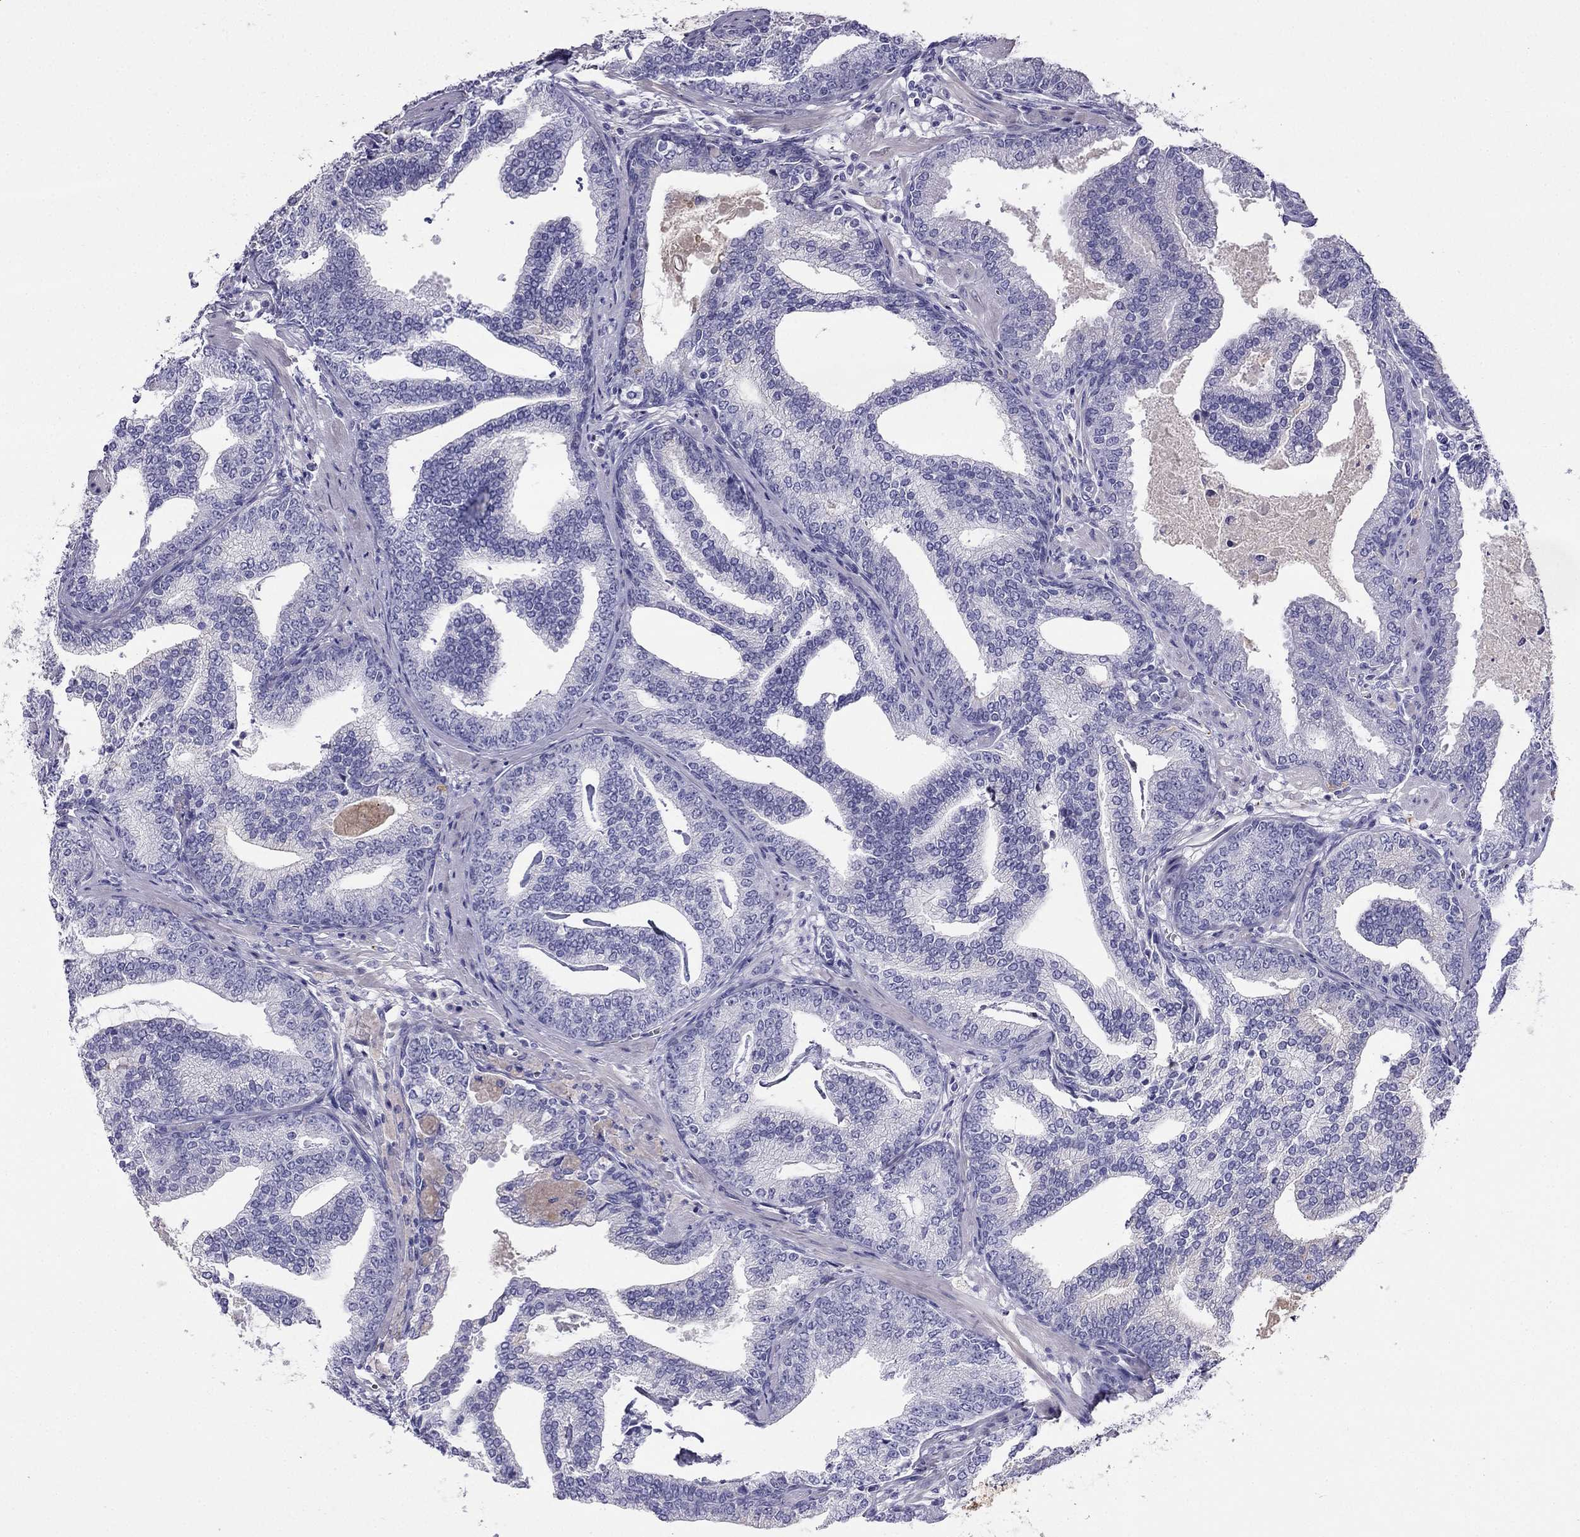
{"staining": {"intensity": "negative", "quantity": "none", "location": "none"}, "tissue": "prostate cancer", "cell_type": "Tumor cells", "image_type": "cancer", "snomed": [{"axis": "morphology", "description": "Adenocarcinoma, NOS"}, {"axis": "topography", "description": "Prostate"}], "caption": "An immunohistochemistry (IHC) image of adenocarcinoma (prostate) is shown. There is no staining in tumor cells of adenocarcinoma (prostate).", "gene": "PTH", "patient": {"sex": "male", "age": 64}}